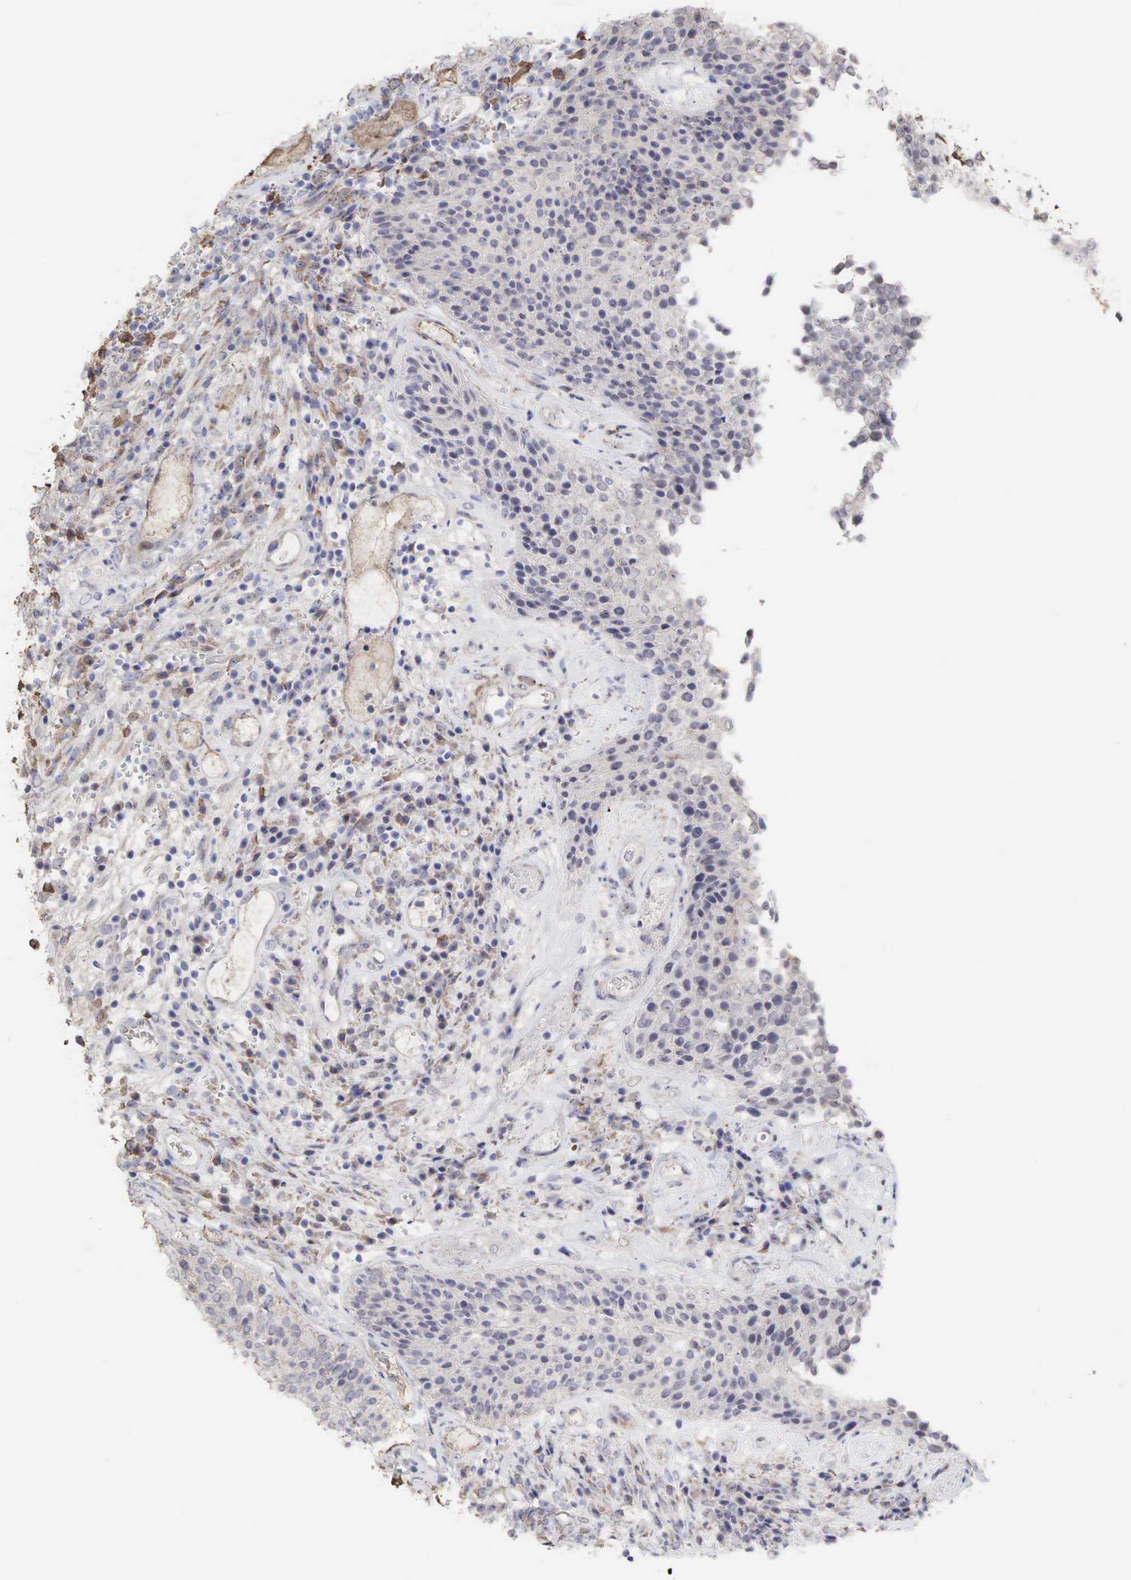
{"staining": {"intensity": "negative", "quantity": "none", "location": "none"}, "tissue": "urothelial cancer", "cell_type": "Tumor cells", "image_type": "cancer", "snomed": [{"axis": "morphology", "description": "Urothelial carcinoma, Low grade"}, {"axis": "topography", "description": "Urinary bladder"}], "caption": "The immunohistochemistry photomicrograph has no significant expression in tumor cells of urothelial cancer tissue.", "gene": "DKC1", "patient": {"sex": "male", "age": 85}}